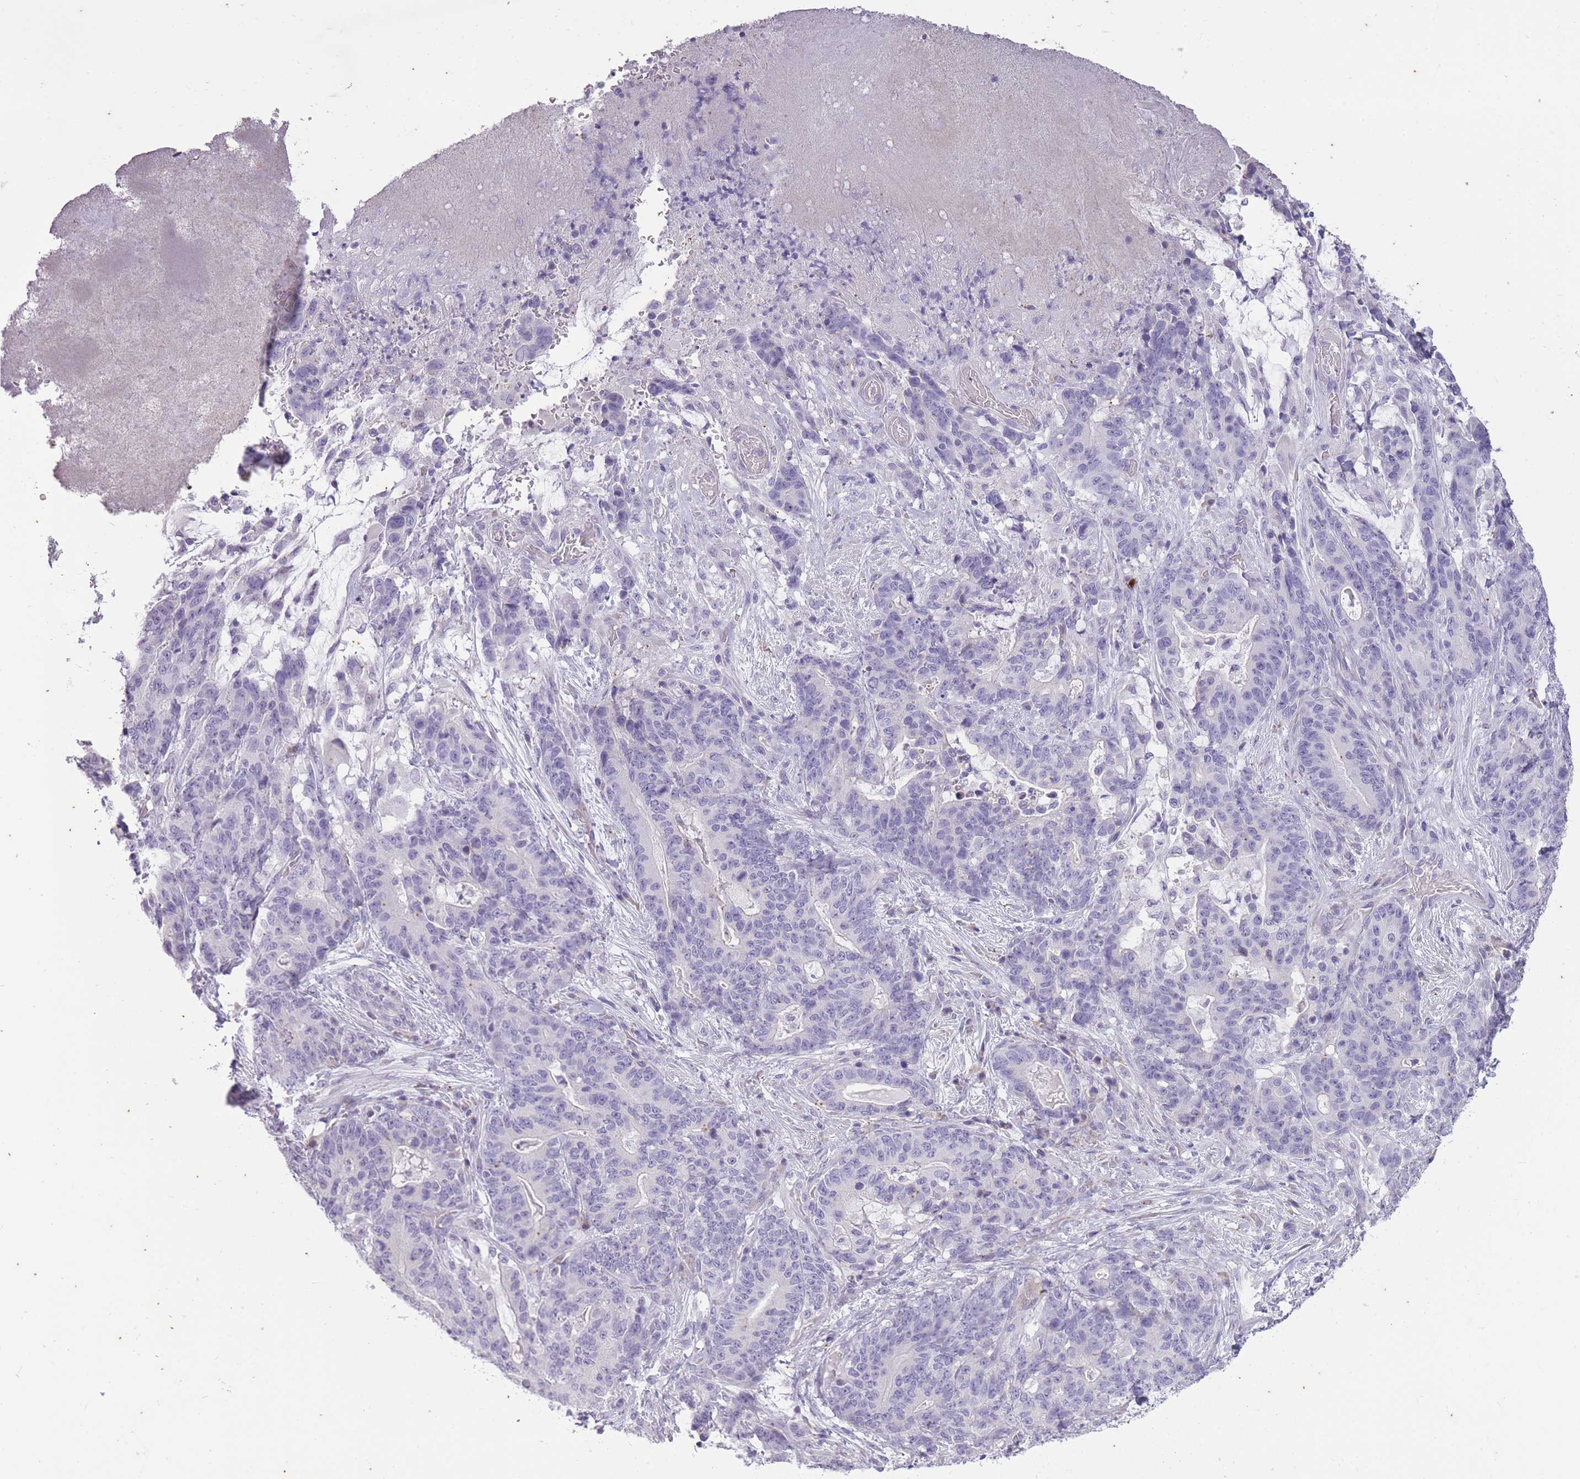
{"staining": {"intensity": "negative", "quantity": "none", "location": "none"}, "tissue": "stomach cancer", "cell_type": "Tumor cells", "image_type": "cancer", "snomed": [{"axis": "morphology", "description": "Normal tissue, NOS"}, {"axis": "morphology", "description": "Adenocarcinoma, NOS"}, {"axis": "topography", "description": "Stomach"}], "caption": "Tumor cells show no significant staining in stomach cancer.", "gene": "CNTNAP3", "patient": {"sex": "female", "age": 64}}